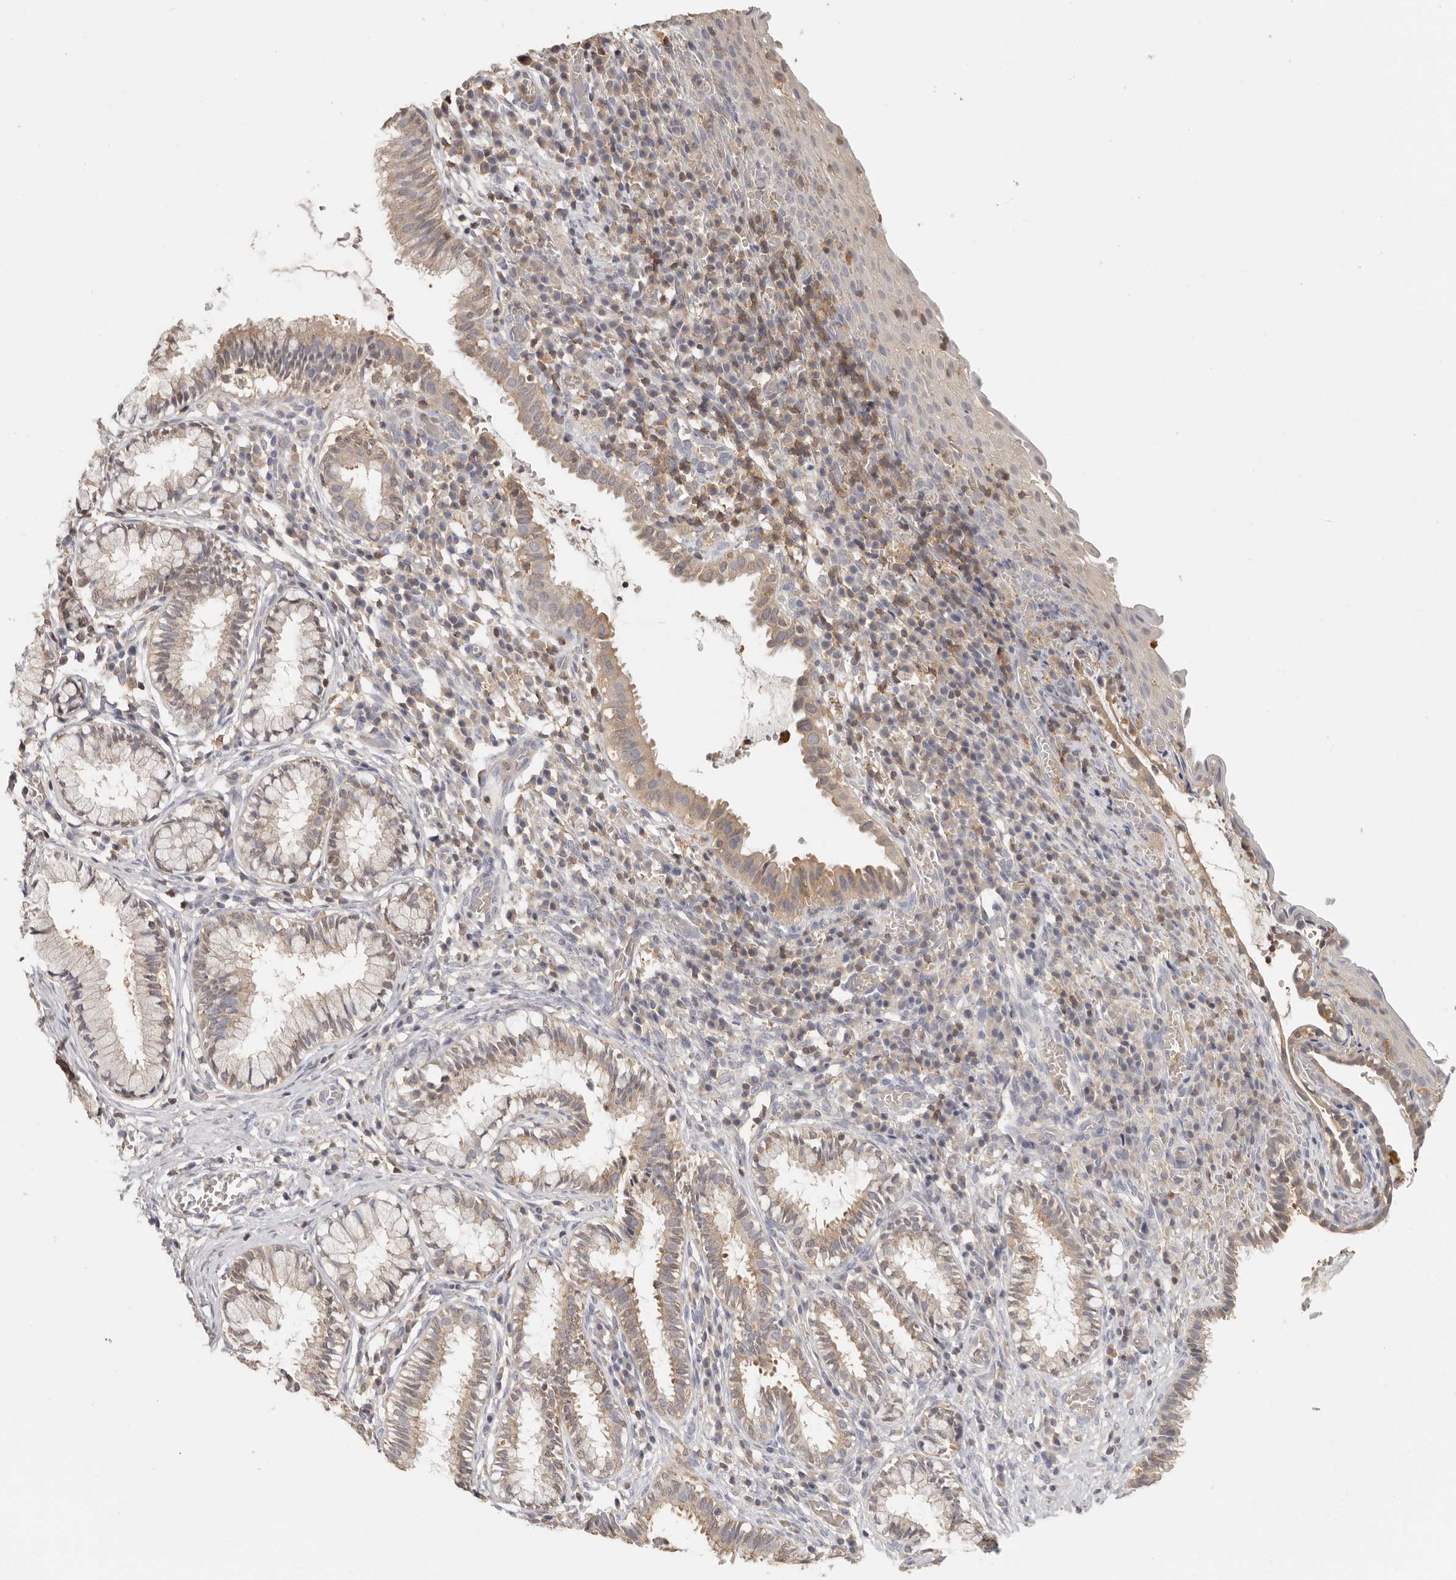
{"staining": {"intensity": "moderate", "quantity": "25%-75%", "location": "cytoplasmic/membranous"}, "tissue": "cervix", "cell_type": "Glandular cells", "image_type": "normal", "snomed": [{"axis": "morphology", "description": "Normal tissue, NOS"}, {"axis": "topography", "description": "Cervix"}], "caption": "An image of cervix stained for a protein demonstrates moderate cytoplasmic/membranous brown staining in glandular cells. (Stains: DAB in brown, nuclei in blue, Microscopy: brightfield microscopy at high magnification).", "gene": "CSK", "patient": {"sex": "female", "age": 27}}